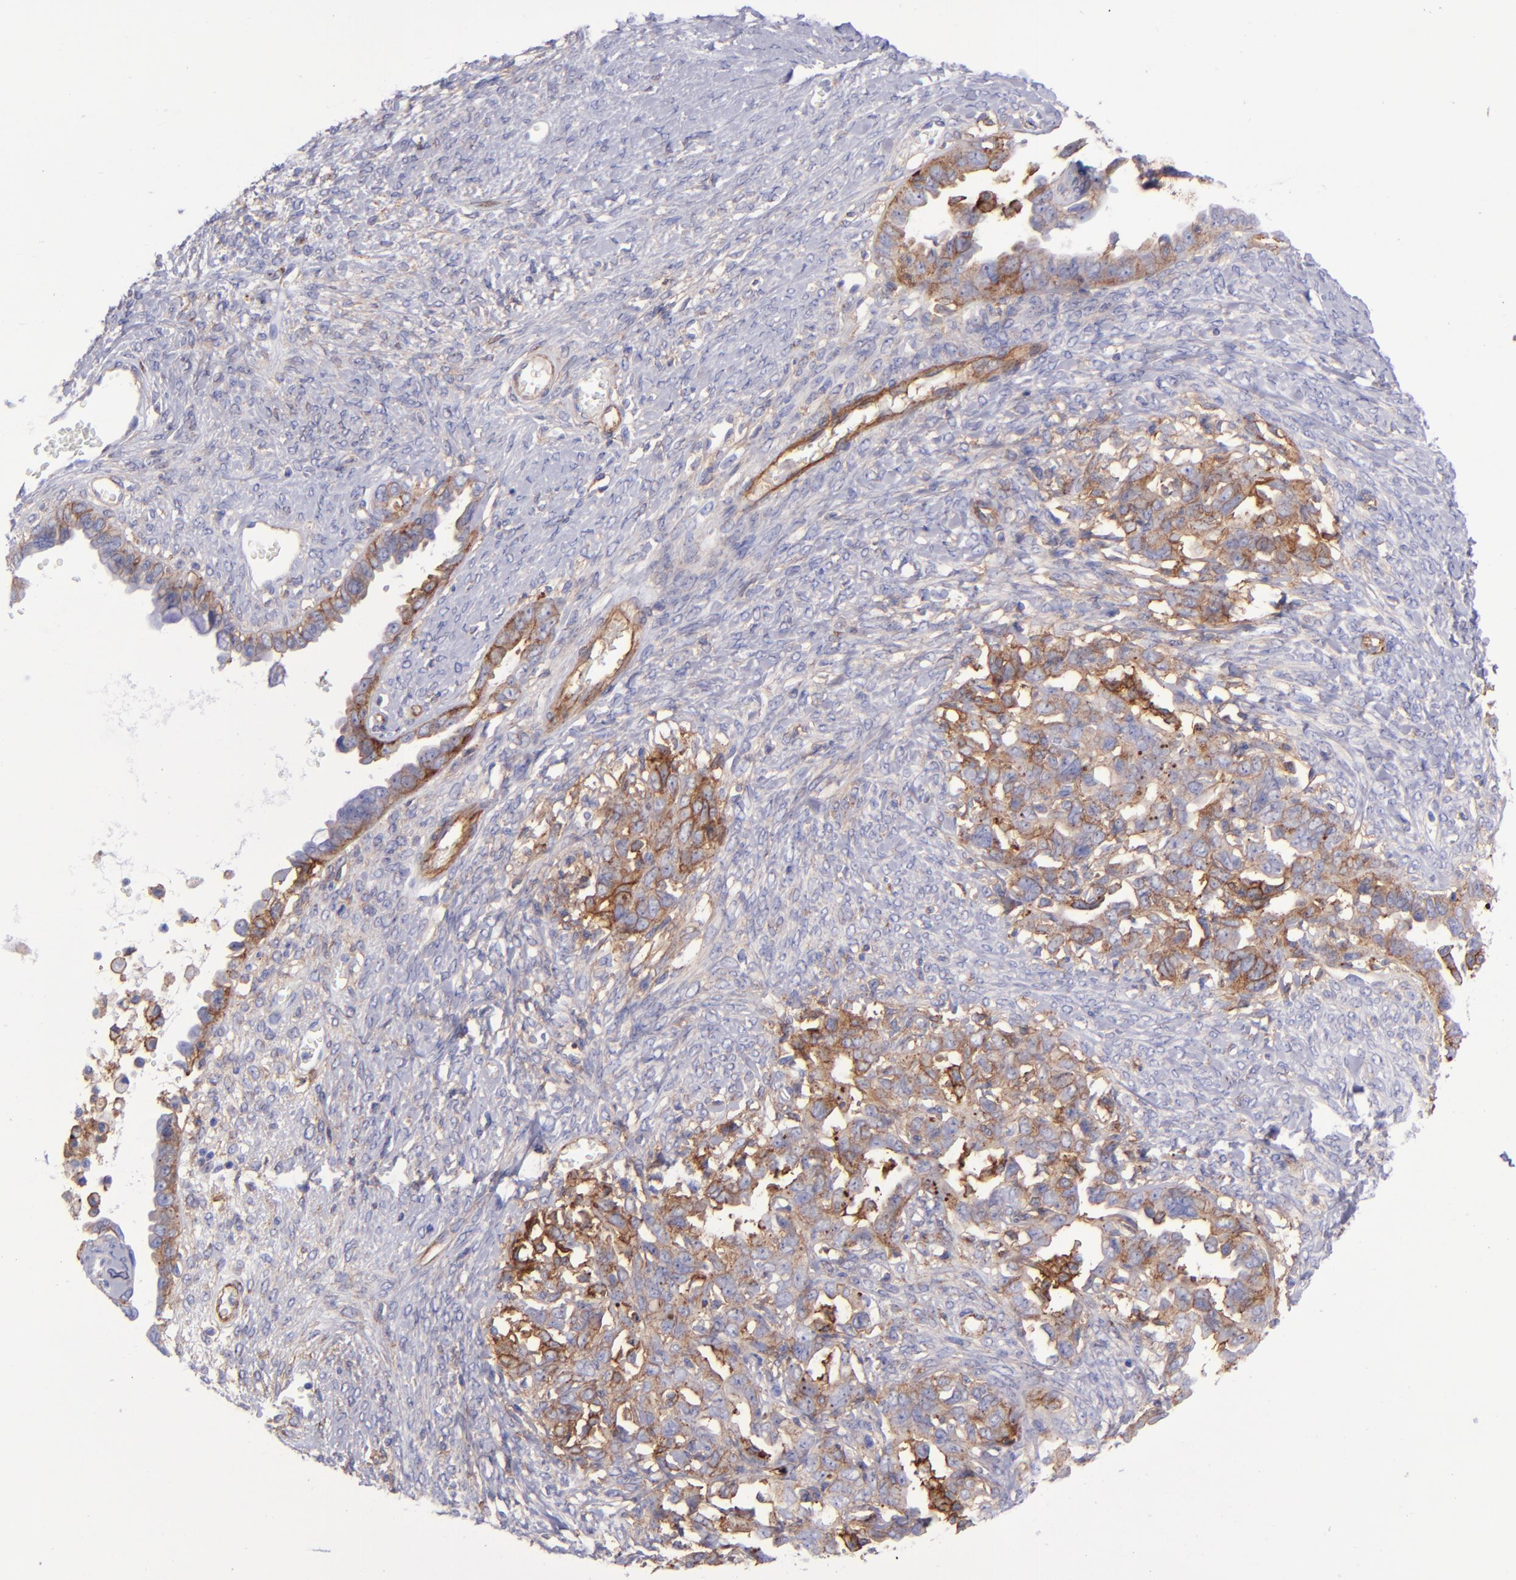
{"staining": {"intensity": "moderate", "quantity": ">75%", "location": "cytoplasmic/membranous"}, "tissue": "ovarian cancer", "cell_type": "Tumor cells", "image_type": "cancer", "snomed": [{"axis": "morphology", "description": "Cystadenocarcinoma, serous, NOS"}, {"axis": "topography", "description": "Ovary"}], "caption": "Ovarian cancer stained with IHC shows moderate cytoplasmic/membranous positivity in about >75% of tumor cells. (Stains: DAB in brown, nuclei in blue, Microscopy: brightfield microscopy at high magnification).", "gene": "ITGAV", "patient": {"sex": "female", "age": 69}}